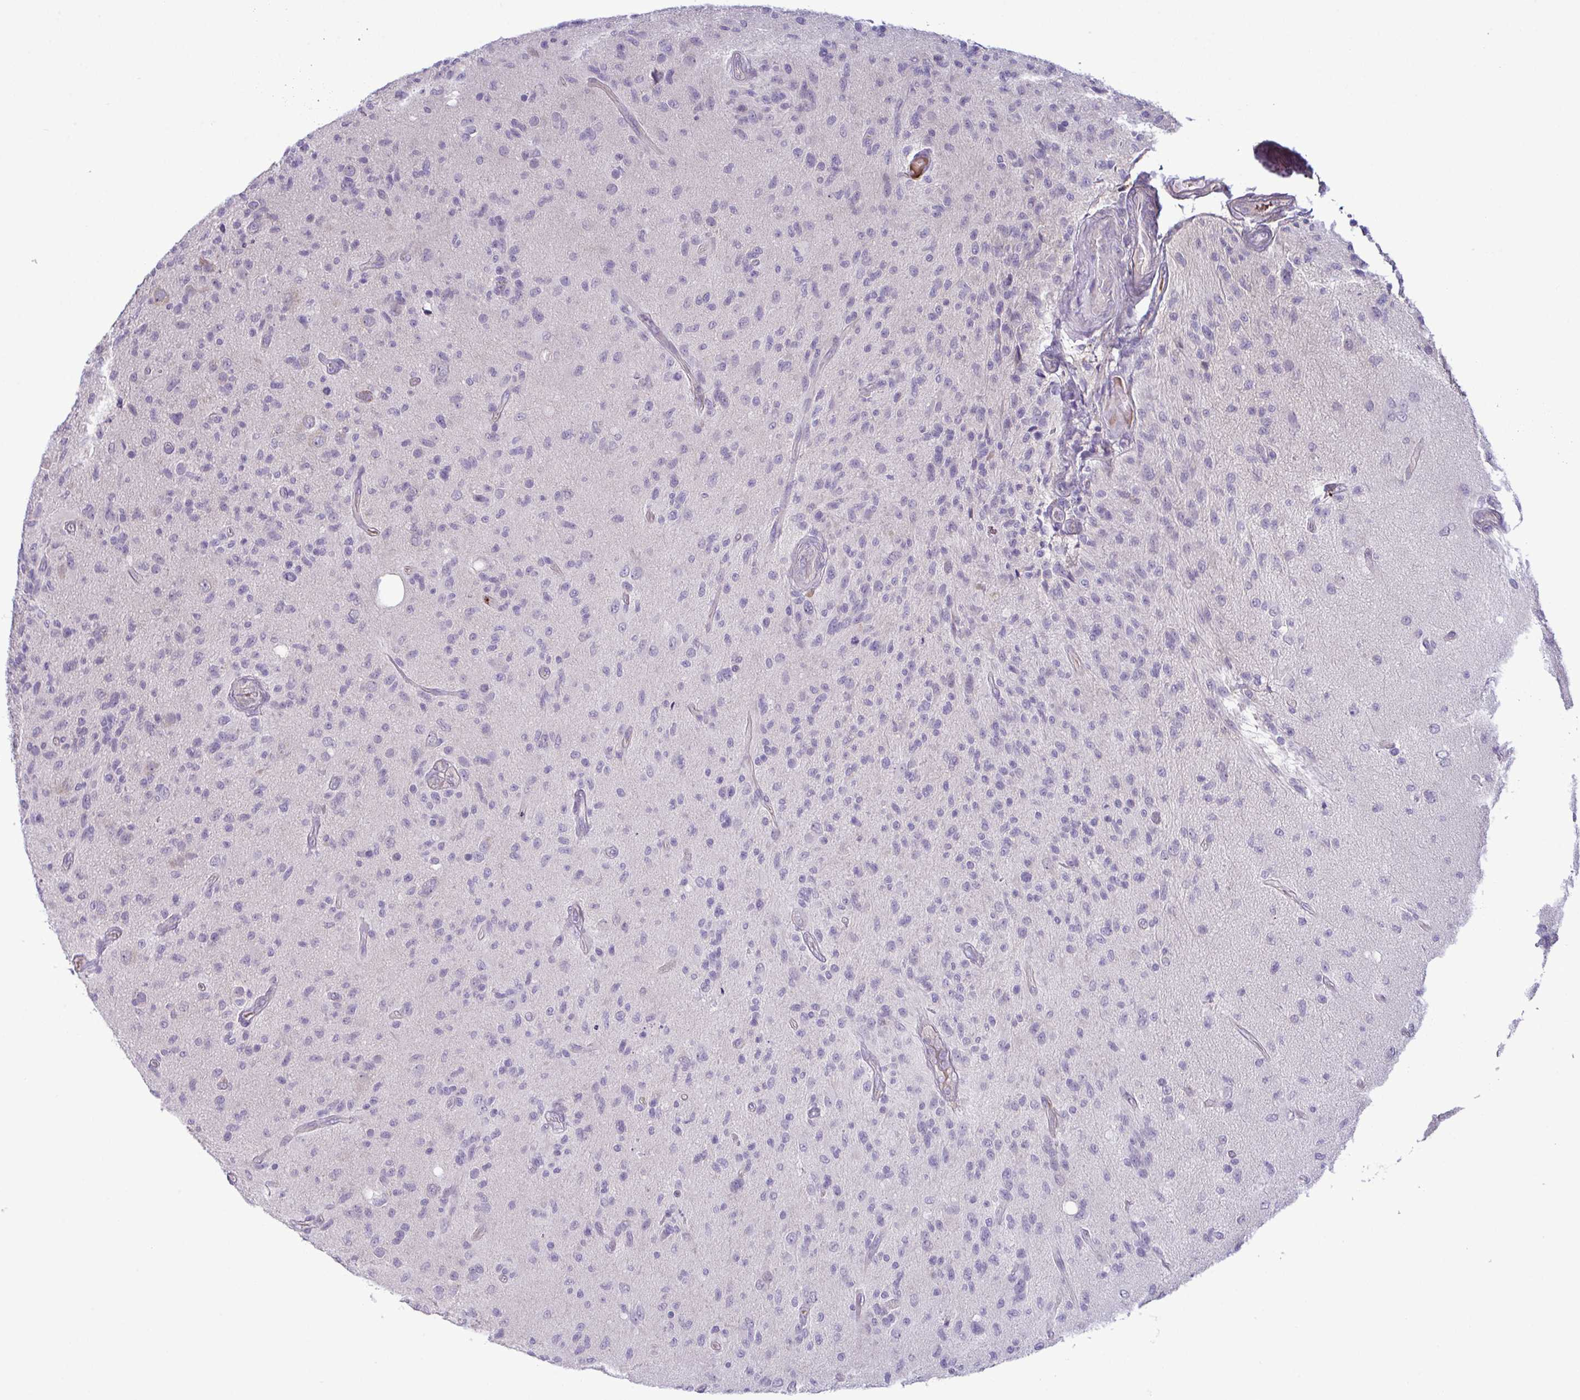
{"staining": {"intensity": "negative", "quantity": "none", "location": "none"}, "tissue": "glioma", "cell_type": "Tumor cells", "image_type": "cancer", "snomed": [{"axis": "morphology", "description": "Glioma, malignant, High grade"}, {"axis": "topography", "description": "Brain"}], "caption": "Human malignant glioma (high-grade) stained for a protein using IHC shows no expression in tumor cells.", "gene": "SYNPO2L", "patient": {"sex": "female", "age": 67}}